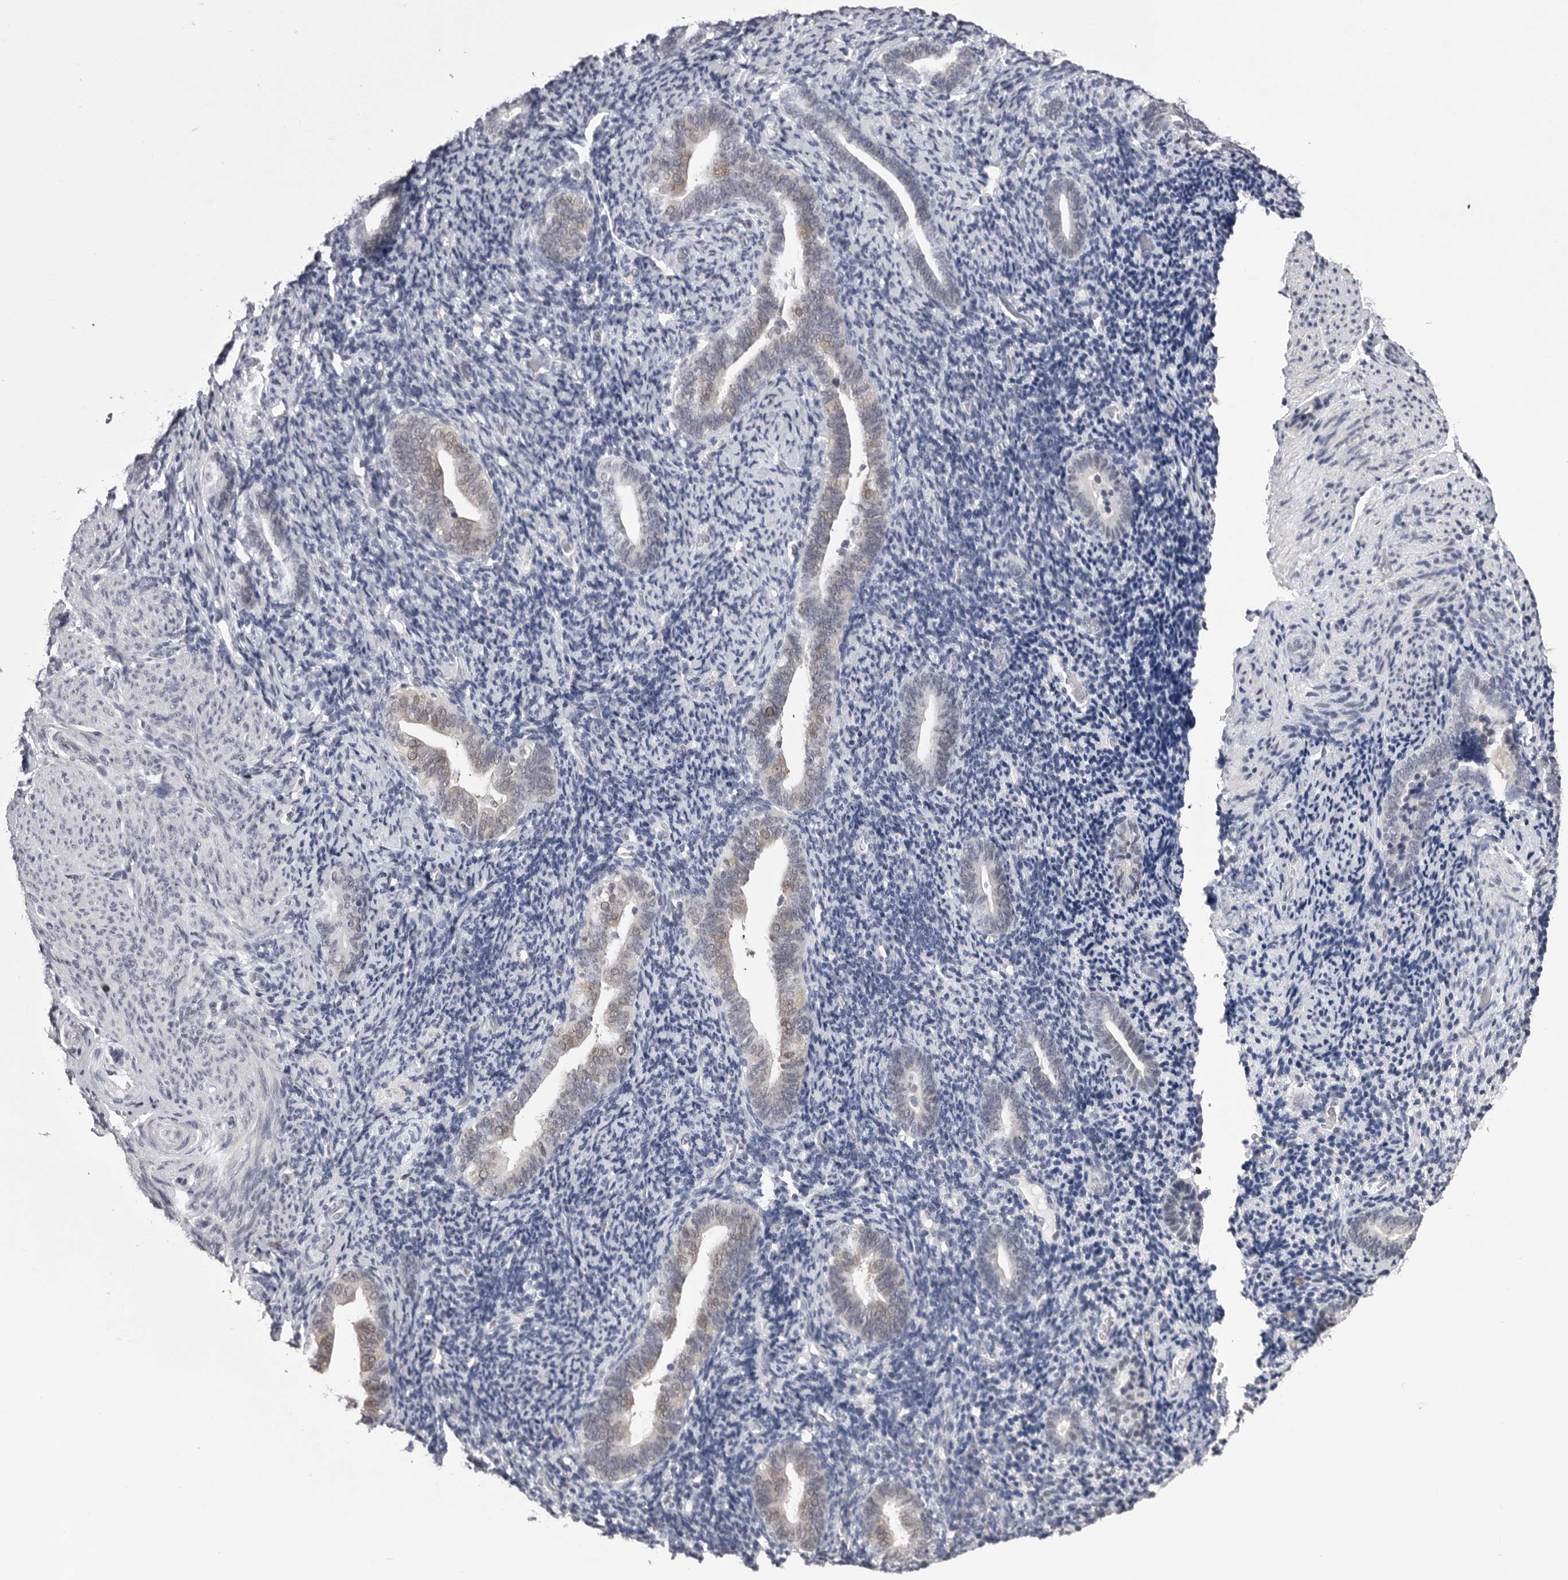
{"staining": {"intensity": "negative", "quantity": "none", "location": "none"}, "tissue": "endometrium", "cell_type": "Cells in endometrial stroma", "image_type": "normal", "snomed": [{"axis": "morphology", "description": "Normal tissue, NOS"}, {"axis": "topography", "description": "Endometrium"}], "caption": "Immunohistochemistry (IHC) image of normal endometrium stained for a protein (brown), which reveals no staining in cells in endometrial stroma.", "gene": "DLG2", "patient": {"sex": "female", "age": 51}}